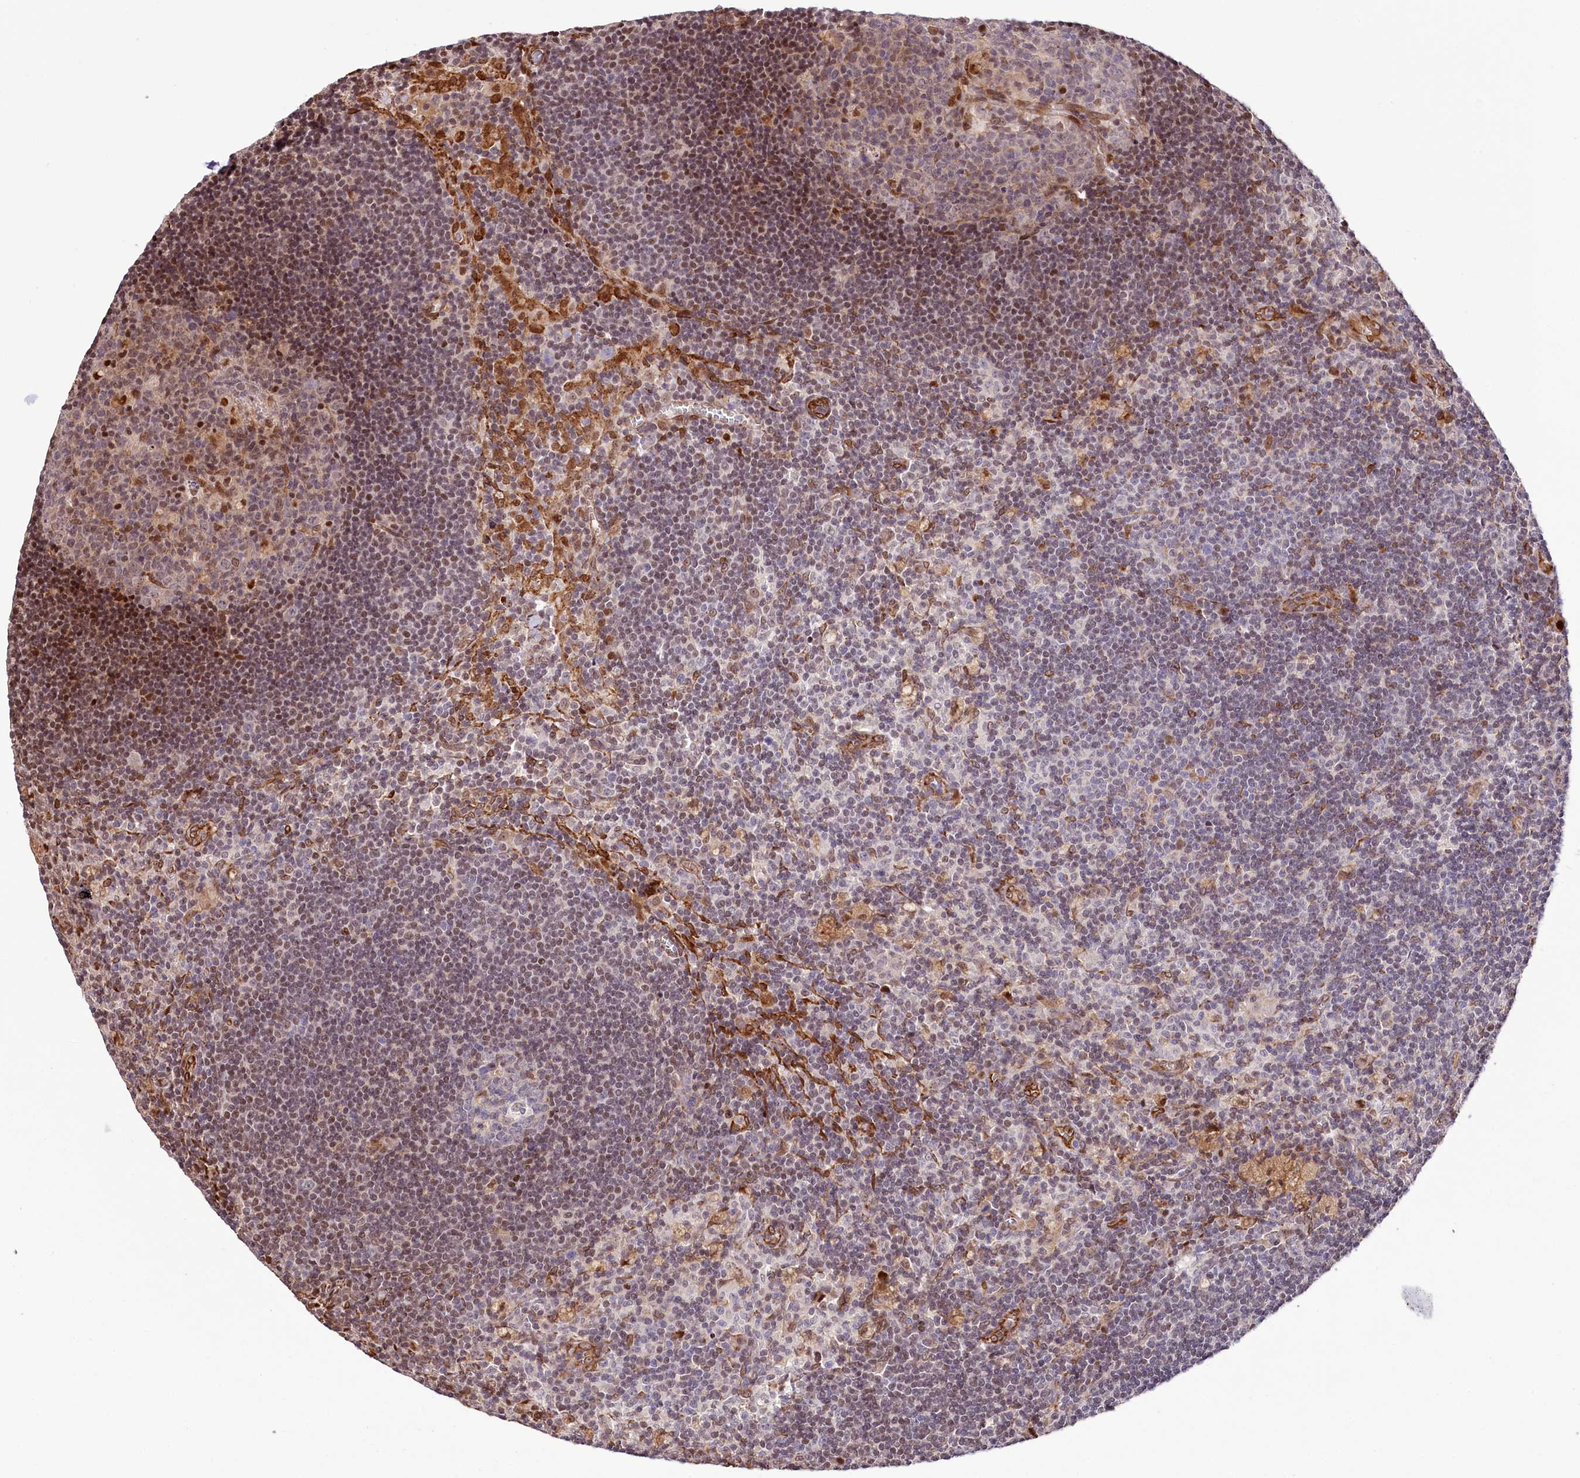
{"staining": {"intensity": "moderate", "quantity": "<25%", "location": "cytoplasmic/membranous,nuclear"}, "tissue": "lymph node", "cell_type": "Germinal center cells", "image_type": "normal", "snomed": [{"axis": "morphology", "description": "Normal tissue, NOS"}, {"axis": "topography", "description": "Lymph node"}], "caption": "The histopathology image demonstrates a brown stain indicating the presence of a protein in the cytoplasmic/membranous,nuclear of germinal center cells in lymph node.", "gene": "CUTC", "patient": {"sex": "male", "age": 69}}